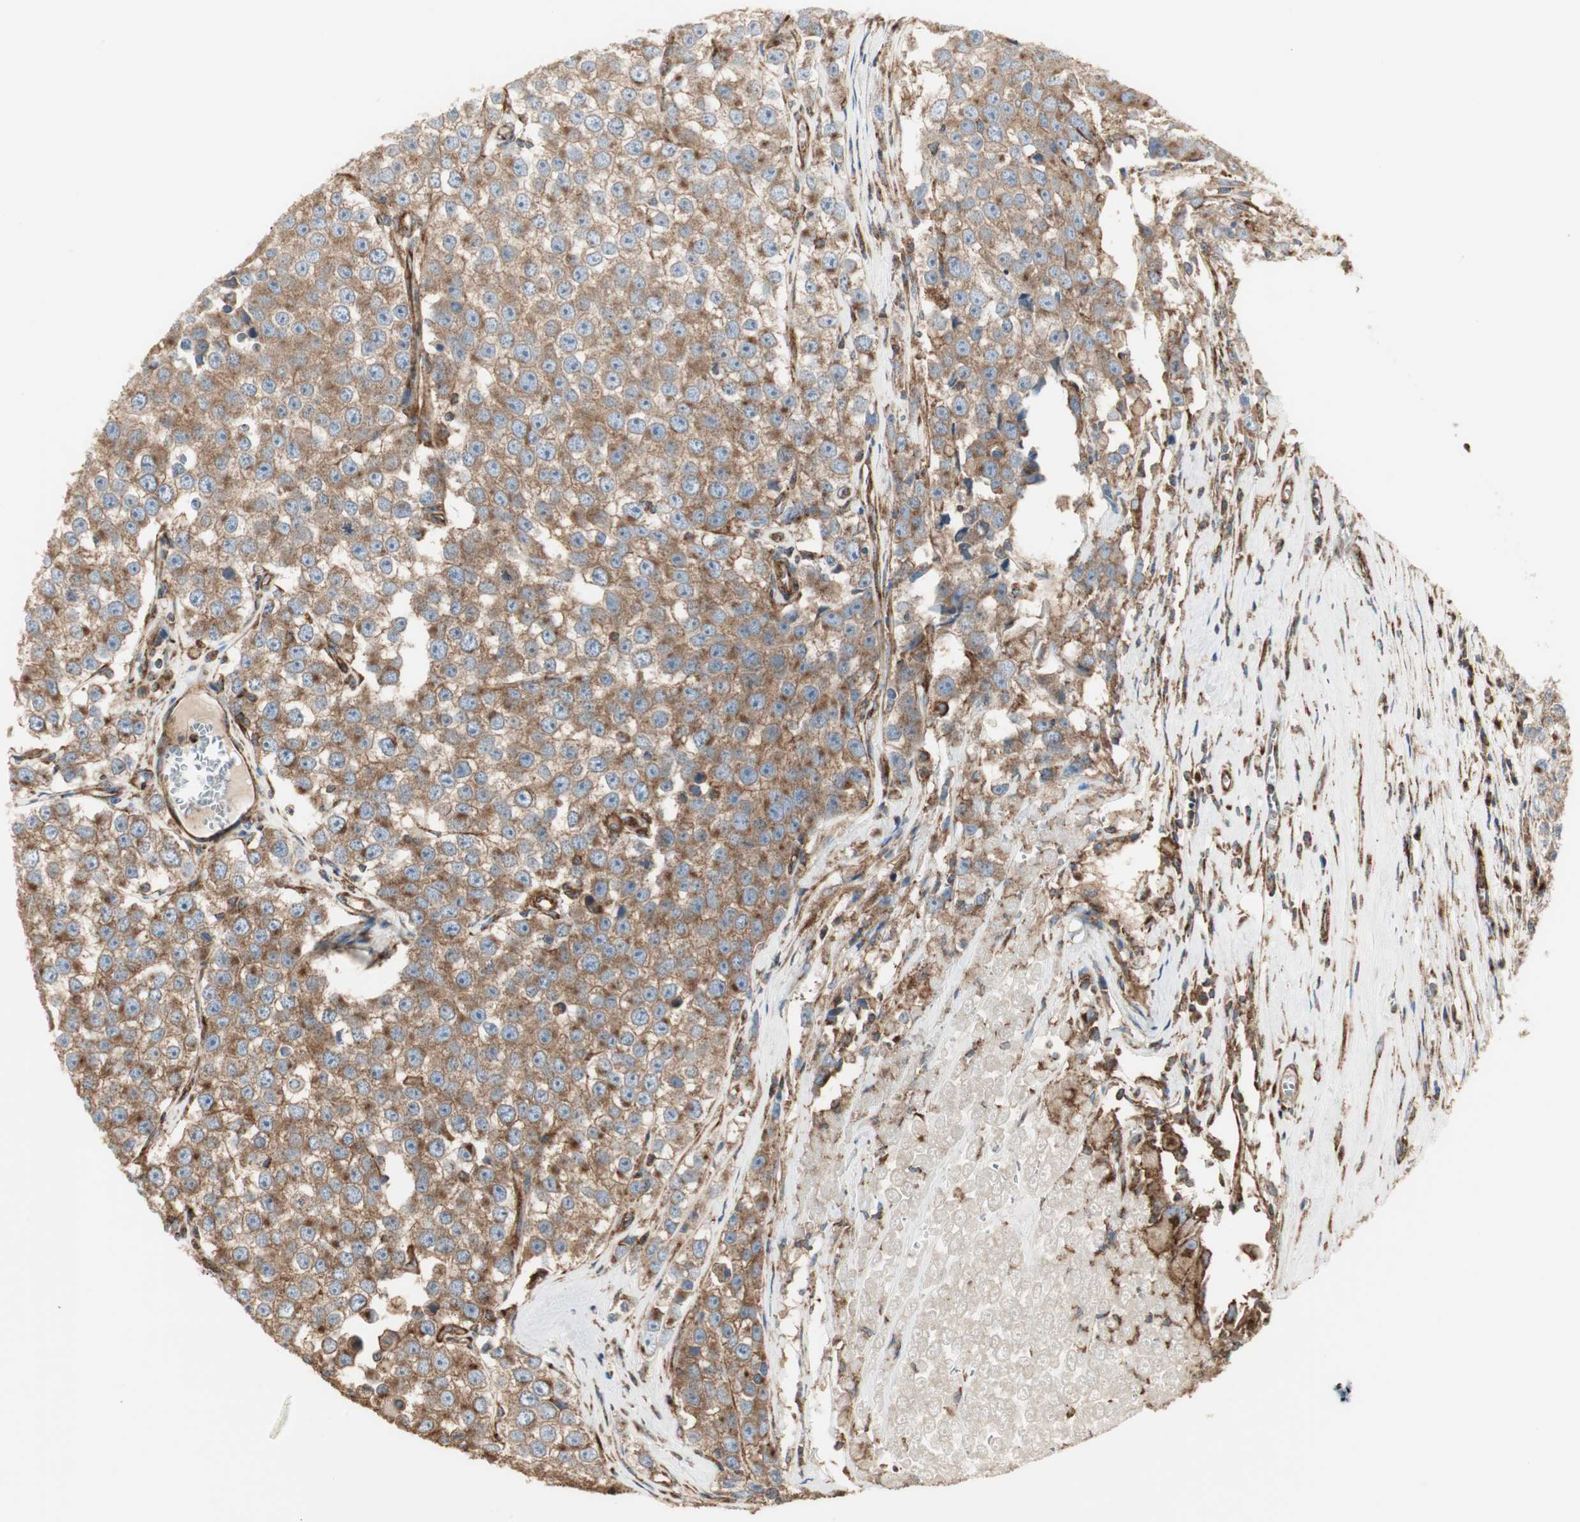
{"staining": {"intensity": "moderate", "quantity": ">75%", "location": "cytoplasmic/membranous"}, "tissue": "testis cancer", "cell_type": "Tumor cells", "image_type": "cancer", "snomed": [{"axis": "morphology", "description": "Seminoma, NOS"}, {"axis": "morphology", "description": "Carcinoma, Embryonal, NOS"}, {"axis": "topography", "description": "Testis"}], "caption": "This image exhibits IHC staining of testis cancer, with medium moderate cytoplasmic/membranous expression in about >75% of tumor cells.", "gene": "H6PD", "patient": {"sex": "male", "age": 52}}